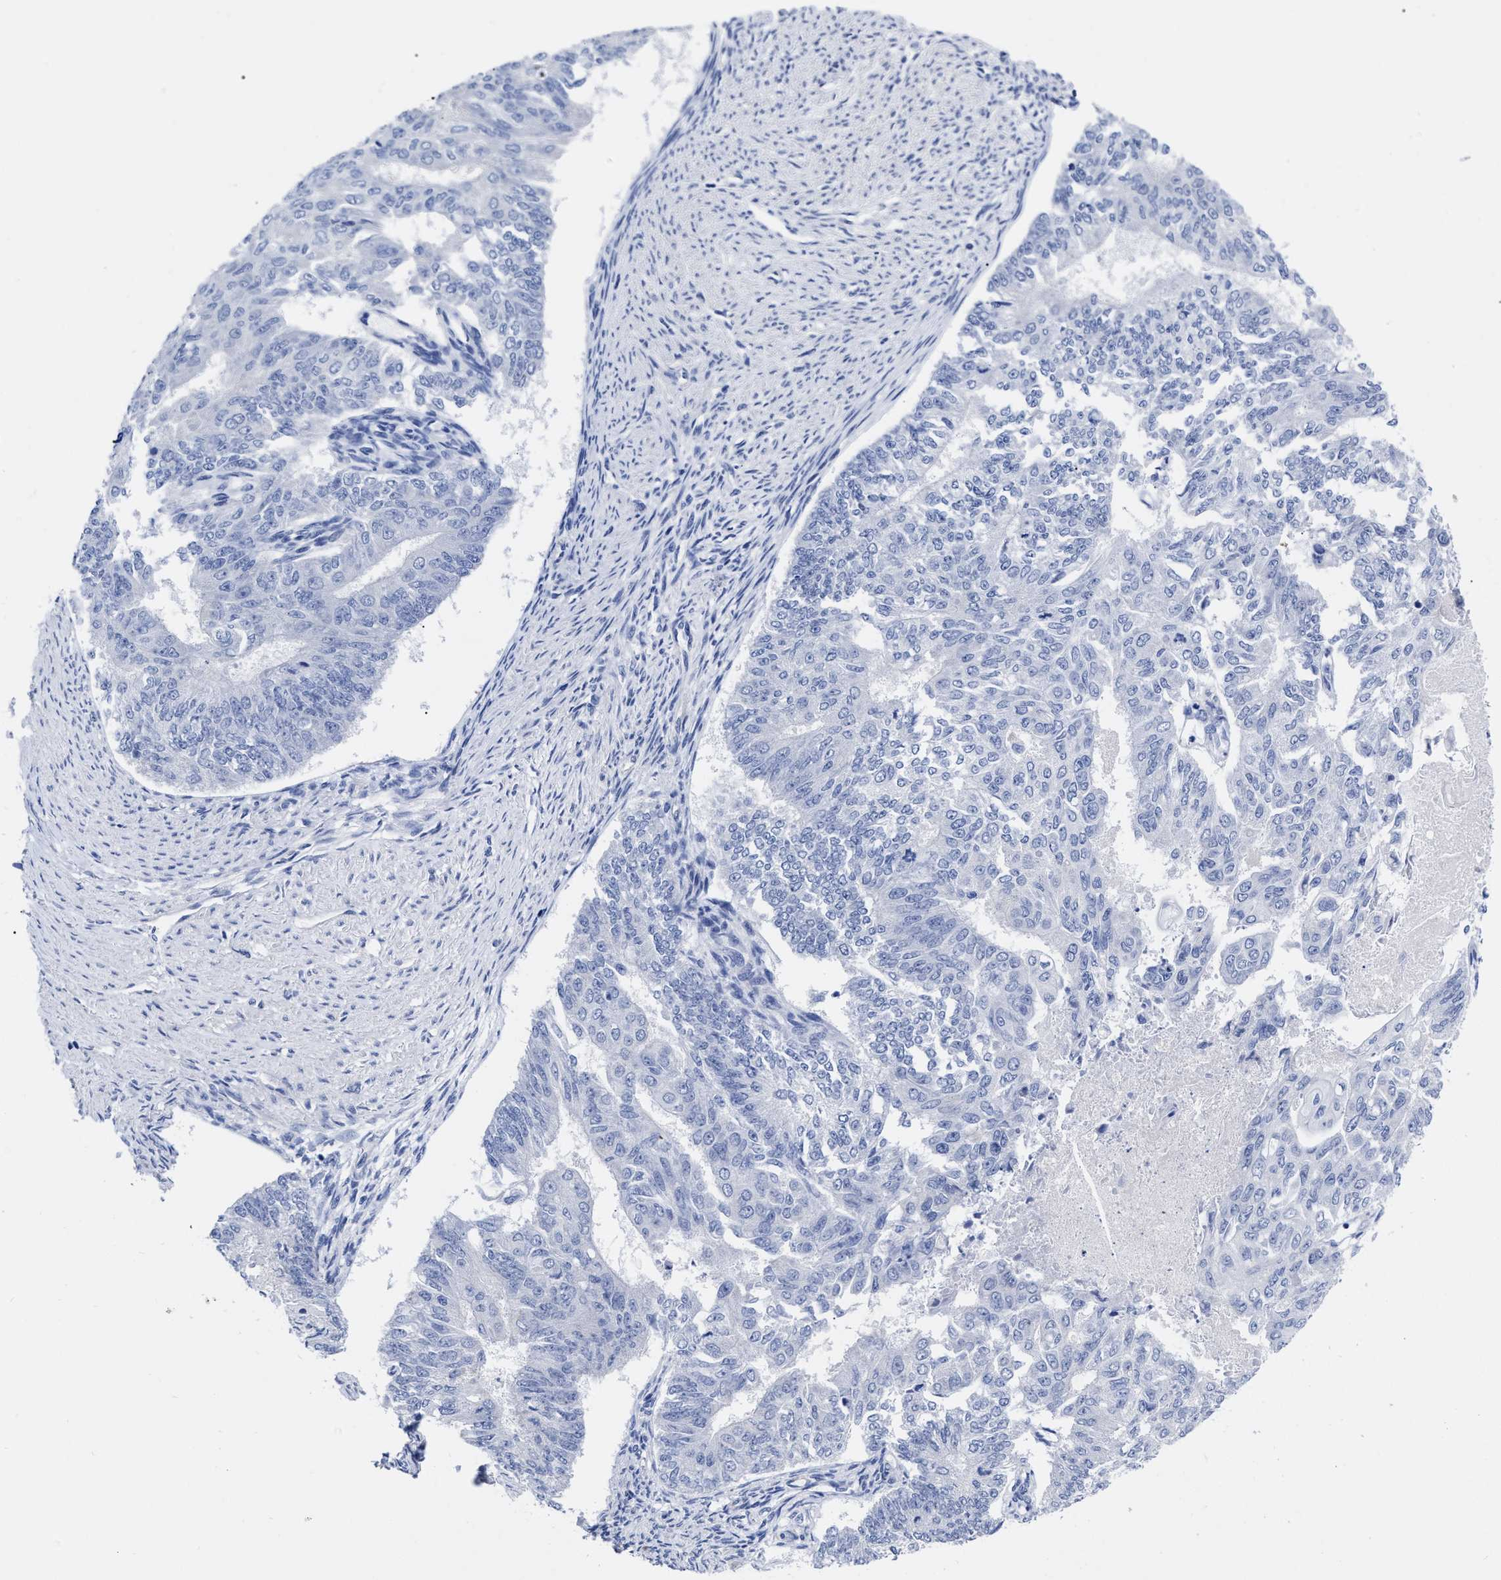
{"staining": {"intensity": "negative", "quantity": "none", "location": "none"}, "tissue": "endometrial cancer", "cell_type": "Tumor cells", "image_type": "cancer", "snomed": [{"axis": "morphology", "description": "Adenocarcinoma, NOS"}, {"axis": "topography", "description": "Endometrium"}], "caption": "This is an IHC micrograph of adenocarcinoma (endometrial). There is no expression in tumor cells.", "gene": "IRAG2", "patient": {"sex": "female", "age": 32}}